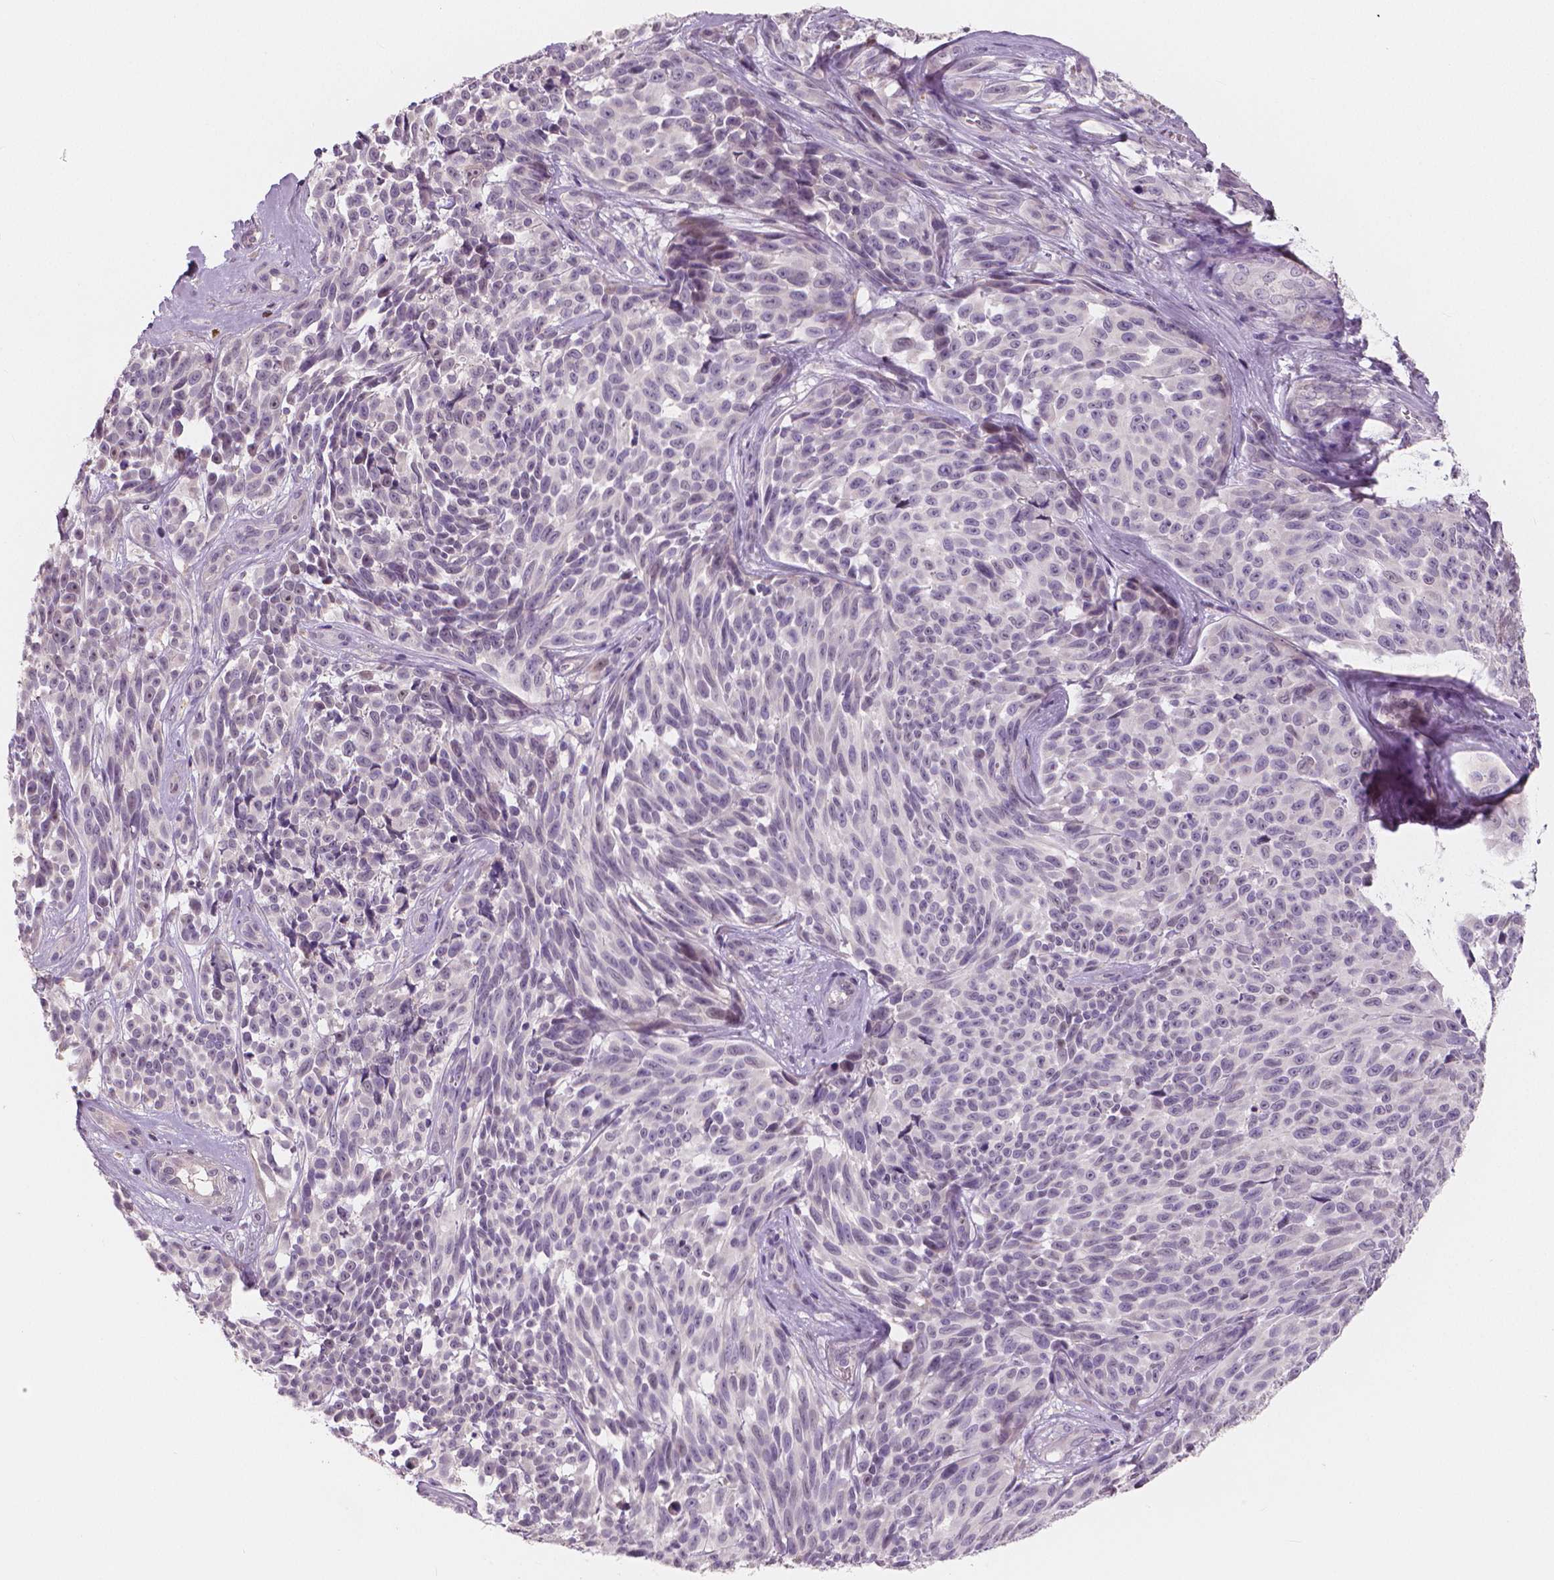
{"staining": {"intensity": "negative", "quantity": "none", "location": "none"}, "tissue": "melanoma", "cell_type": "Tumor cells", "image_type": "cancer", "snomed": [{"axis": "morphology", "description": "Malignant melanoma, NOS"}, {"axis": "topography", "description": "Skin"}], "caption": "Immunohistochemistry (IHC) of melanoma demonstrates no positivity in tumor cells.", "gene": "RNASE7", "patient": {"sex": "female", "age": 88}}